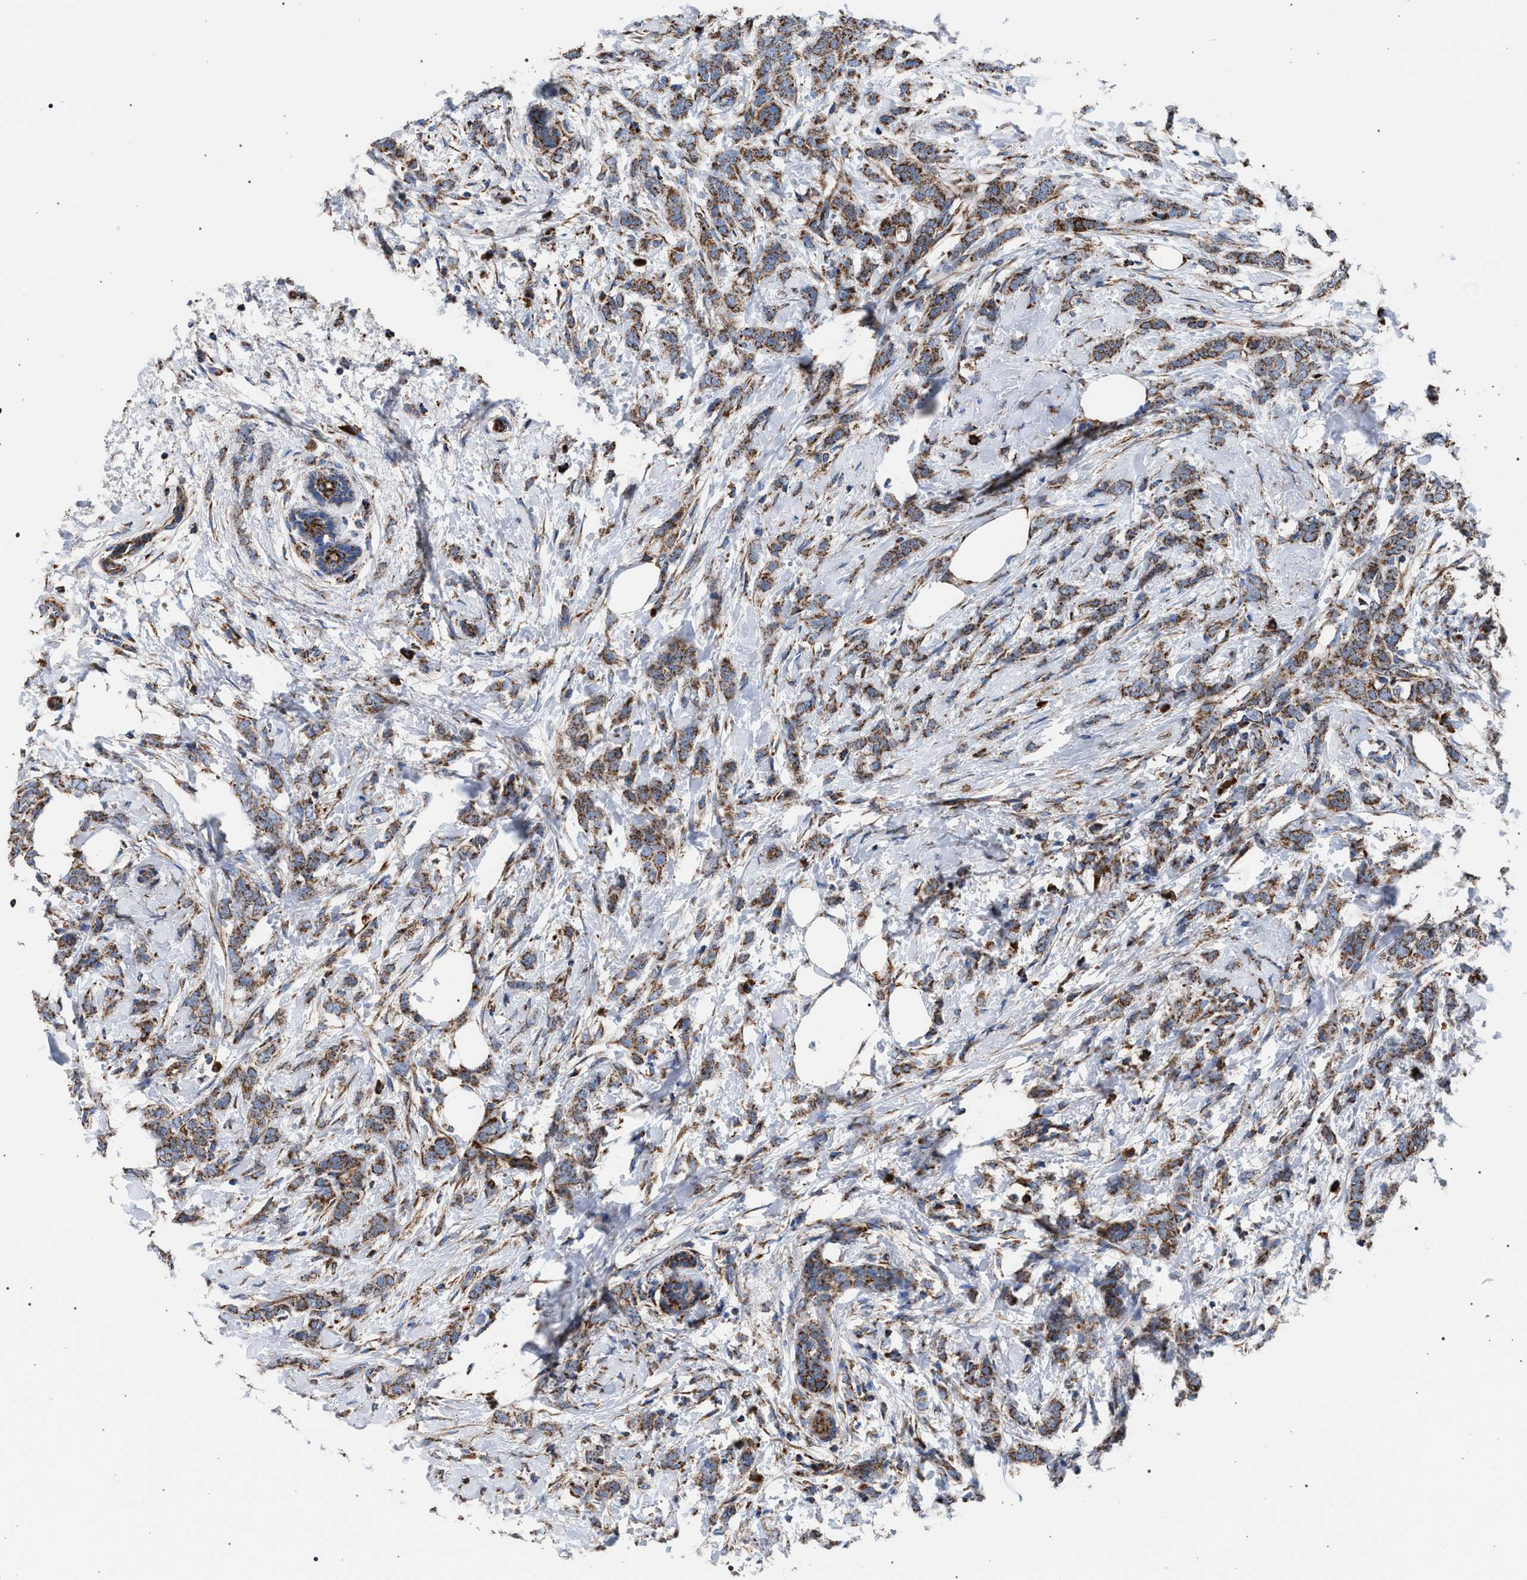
{"staining": {"intensity": "moderate", "quantity": ">75%", "location": "cytoplasmic/membranous"}, "tissue": "breast cancer", "cell_type": "Tumor cells", "image_type": "cancer", "snomed": [{"axis": "morphology", "description": "Lobular carcinoma, in situ"}, {"axis": "morphology", "description": "Lobular carcinoma"}, {"axis": "topography", "description": "Breast"}], "caption": "Immunohistochemical staining of human breast cancer (lobular carcinoma in situ) shows medium levels of moderate cytoplasmic/membranous positivity in about >75% of tumor cells.", "gene": "VPS13A", "patient": {"sex": "female", "age": 41}}